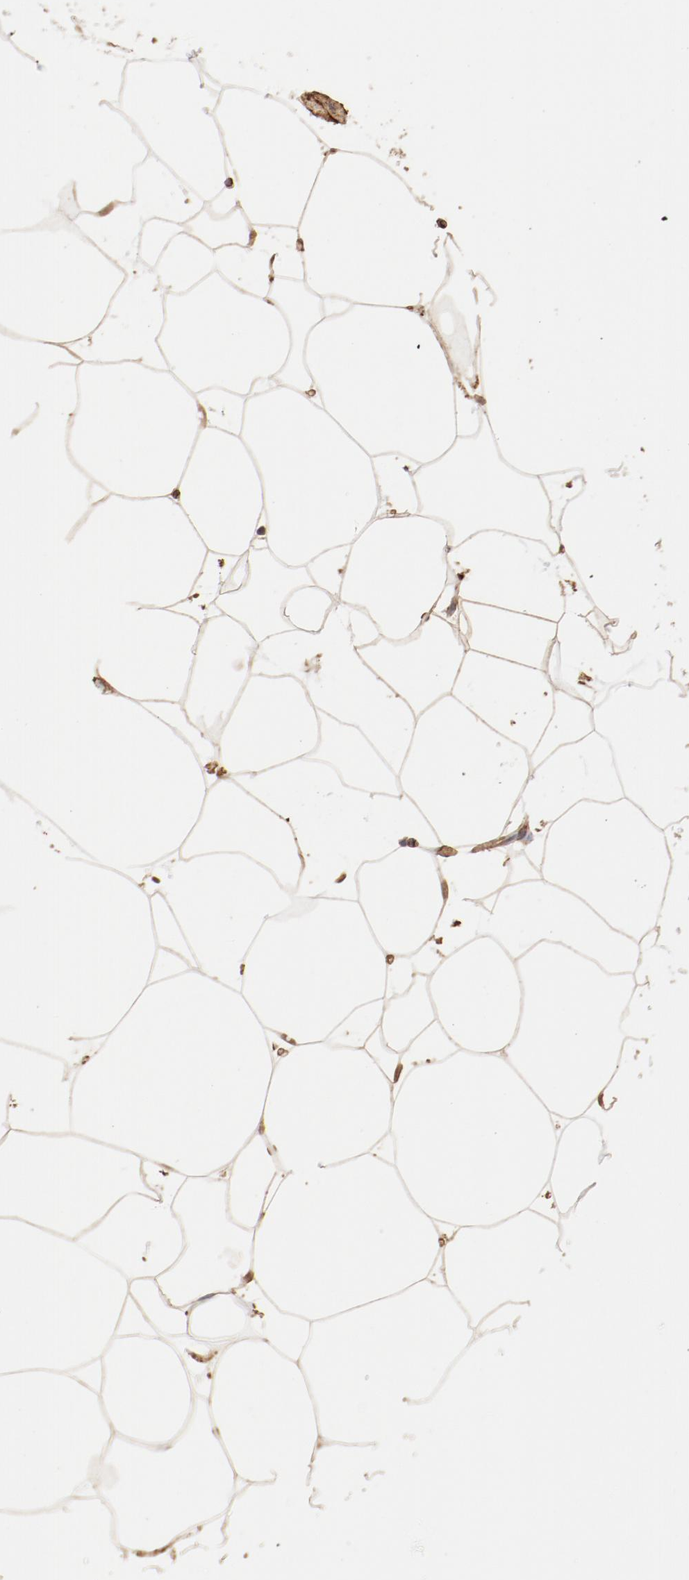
{"staining": {"intensity": "weak", "quantity": ">75%", "location": "cytoplasmic/membranous"}, "tissue": "adipose tissue", "cell_type": "Adipocytes", "image_type": "normal", "snomed": [{"axis": "morphology", "description": "Normal tissue, NOS"}, {"axis": "morphology", "description": "Duct carcinoma"}, {"axis": "topography", "description": "Breast"}, {"axis": "topography", "description": "Adipose tissue"}], "caption": "The micrograph reveals staining of benign adipose tissue, revealing weak cytoplasmic/membranous protein staining (brown color) within adipocytes.", "gene": "MAGED4B", "patient": {"sex": "female", "age": 37}}